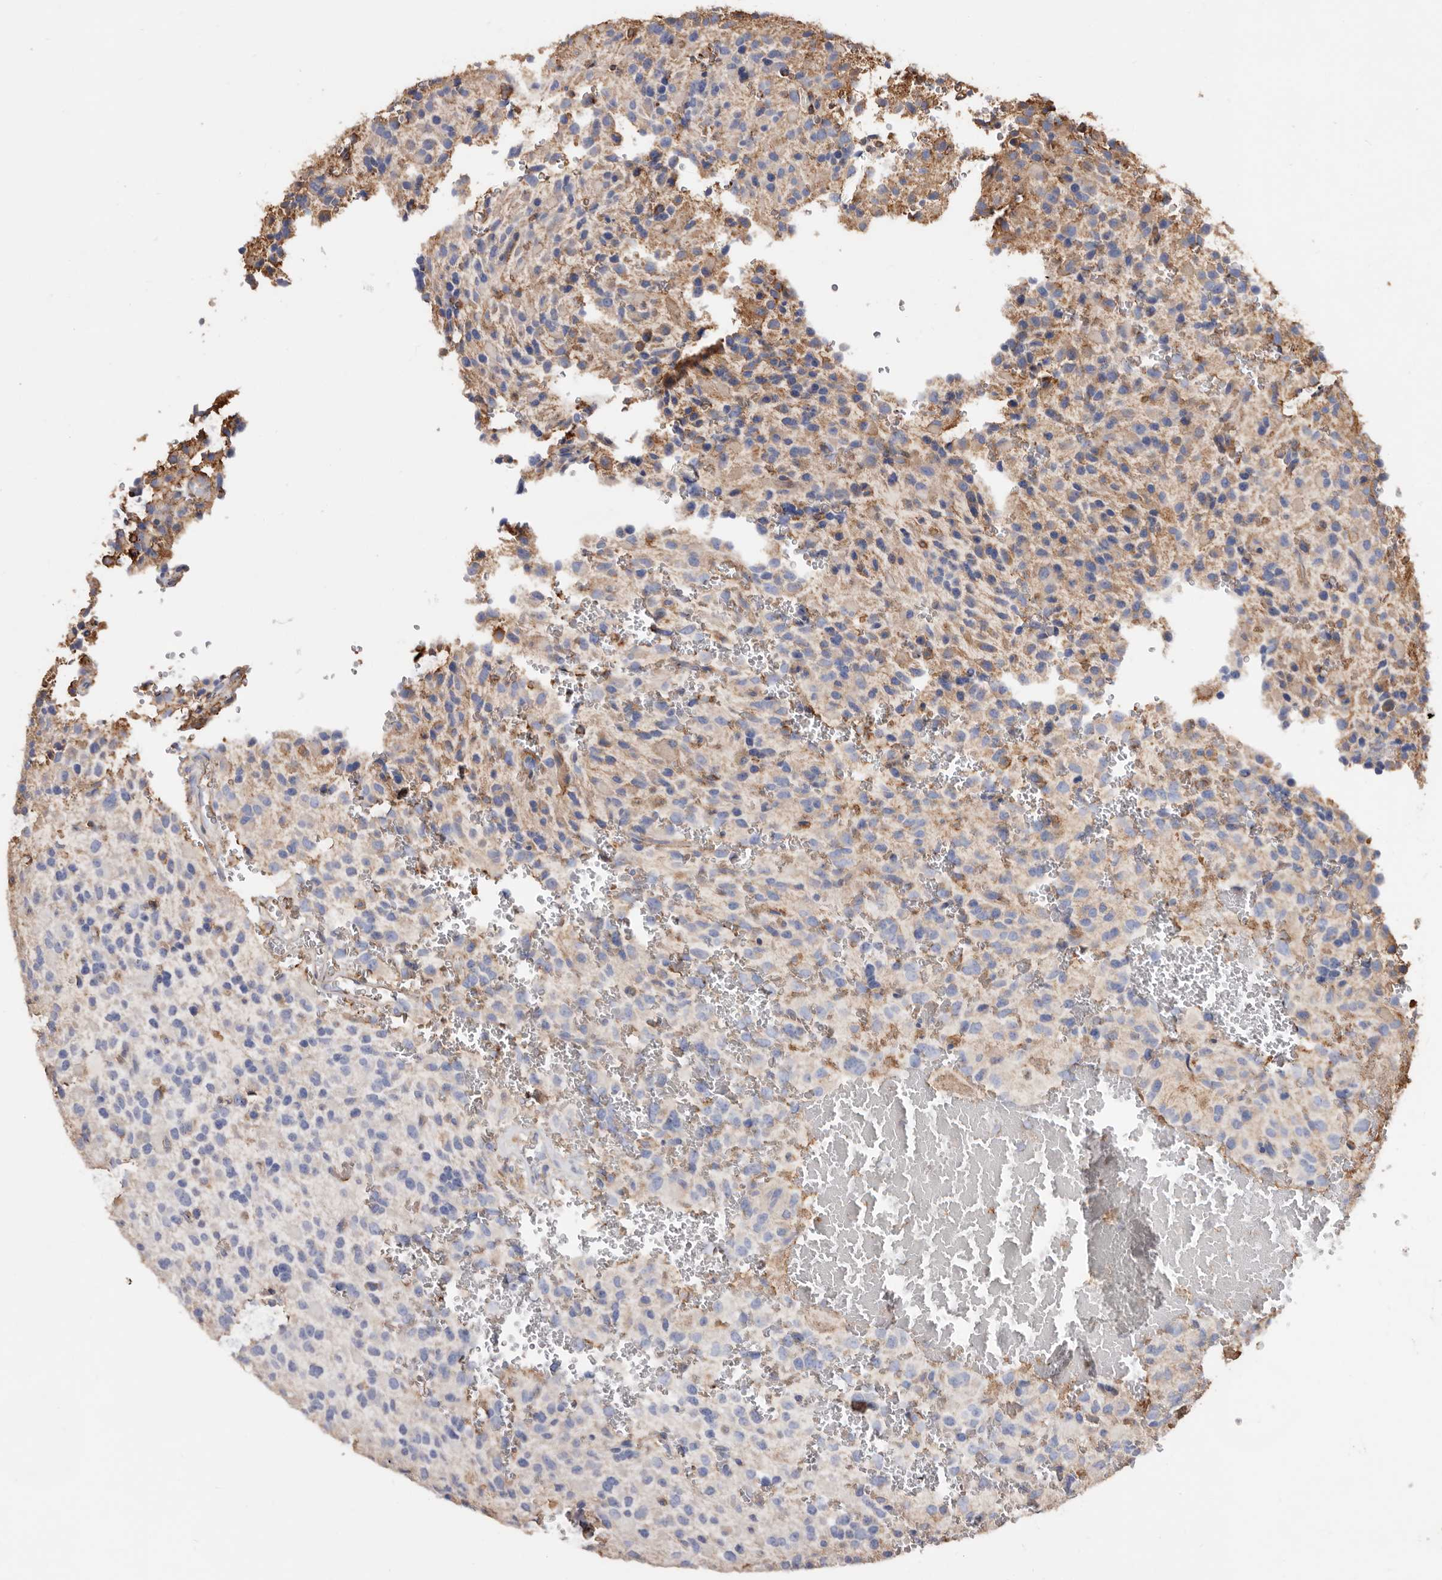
{"staining": {"intensity": "moderate", "quantity": "<25%", "location": "cytoplasmic/membranous"}, "tissue": "glioma", "cell_type": "Tumor cells", "image_type": "cancer", "snomed": [{"axis": "morphology", "description": "Glioma, malignant, High grade"}, {"axis": "topography", "description": "Brain"}], "caption": "About <25% of tumor cells in human glioma exhibit moderate cytoplasmic/membranous protein expression as visualized by brown immunohistochemical staining.", "gene": "COQ8B", "patient": {"sex": "male", "age": 34}}